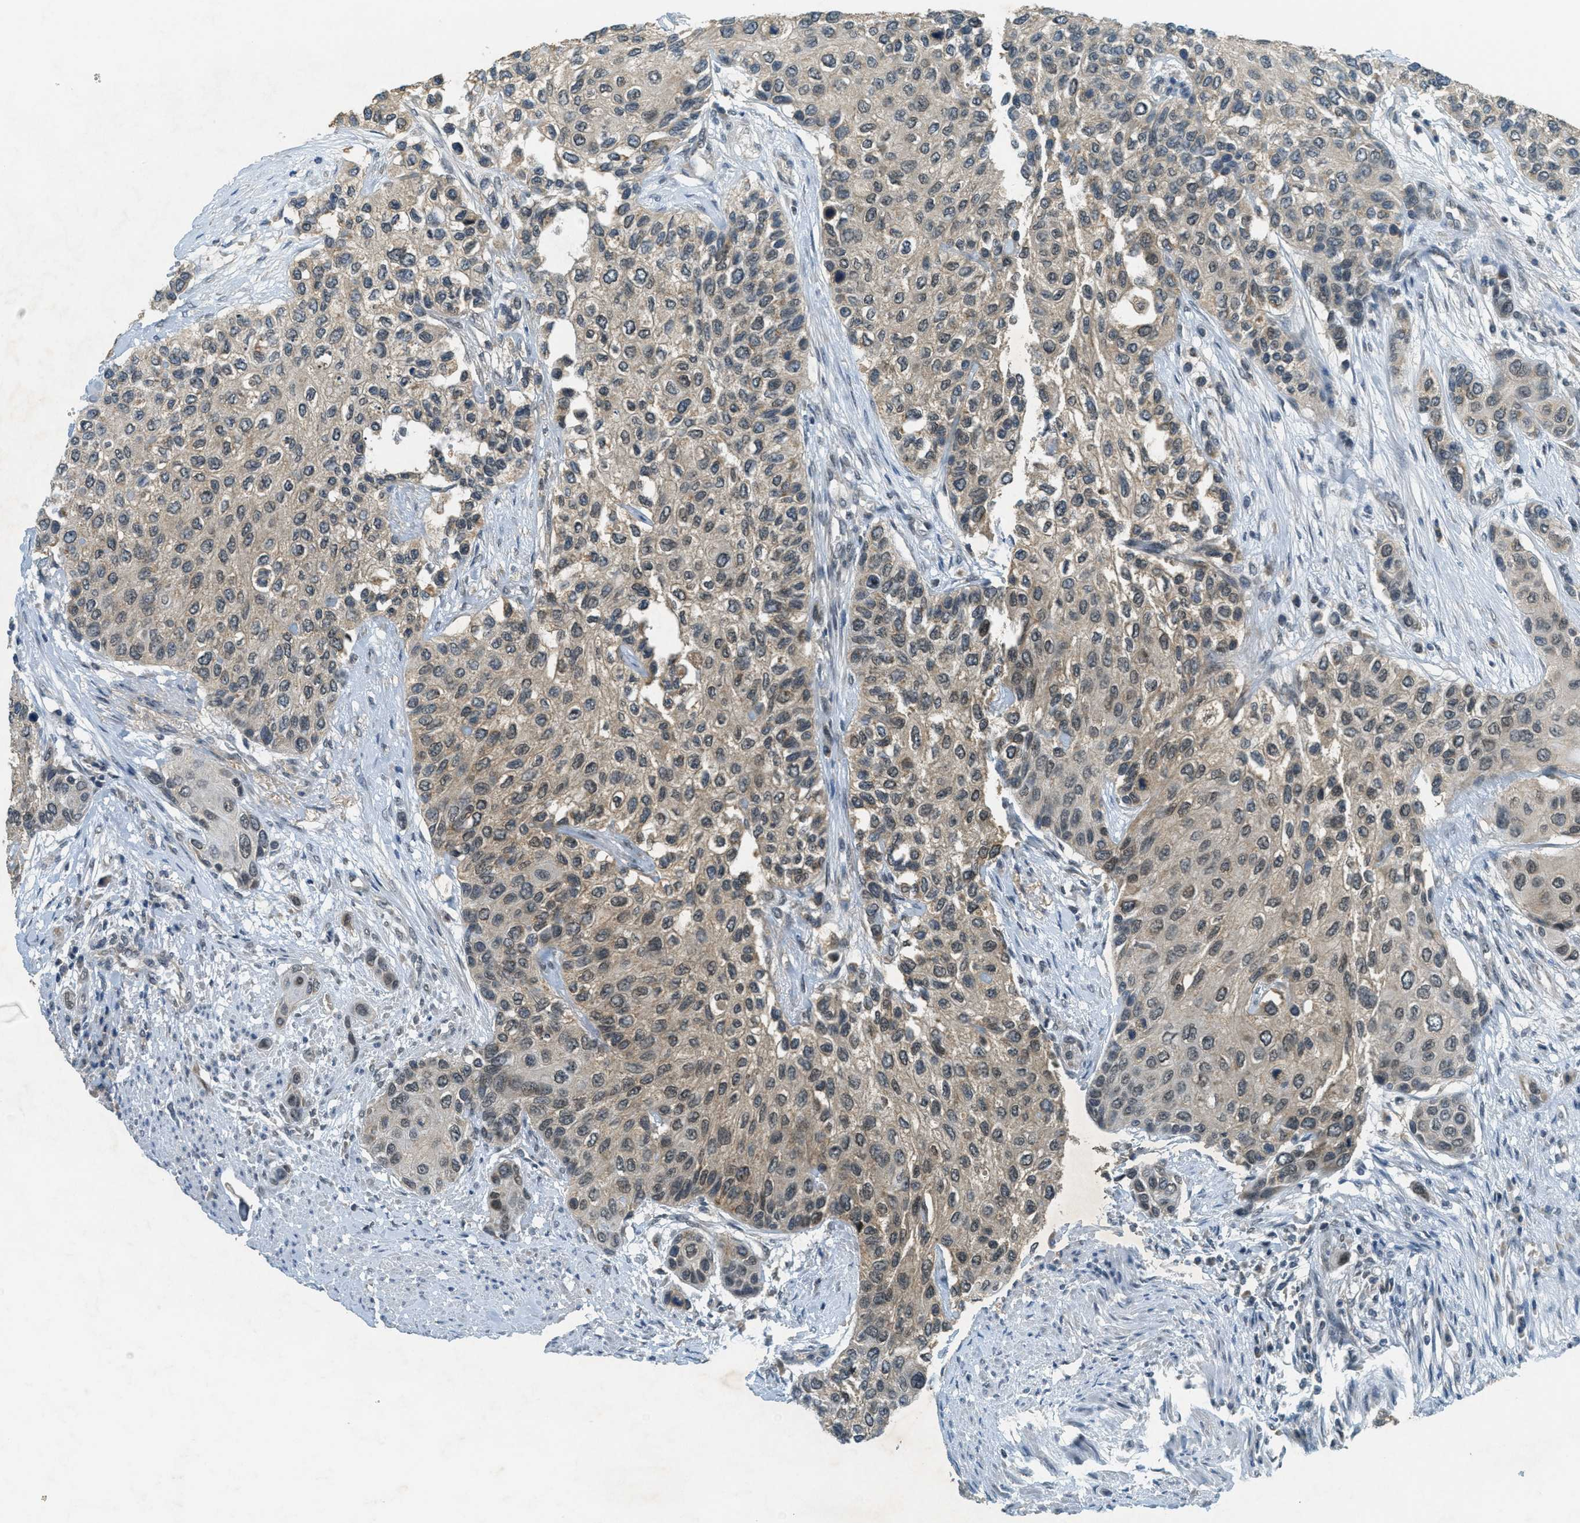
{"staining": {"intensity": "weak", "quantity": "25%-75%", "location": "cytoplasmic/membranous,nuclear"}, "tissue": "urothelial cancer", "cell_type": "Tumor cells", "image_type": "cancer", "snomed": [{"axis": "morphology", "description": "Urothelial carcinoma, High grade"}, {"axis": "topography", "description": "Urinary bladder"}], "caption": "Immunohistochemical staining of human urothelial cancer displays low levels of weak cytoplasmic/membranous and nuclear positivity in approximately 25%-75% of tumor cells.", "gene": "TCF20", "patient": {"sex": "female", "age": 56}}